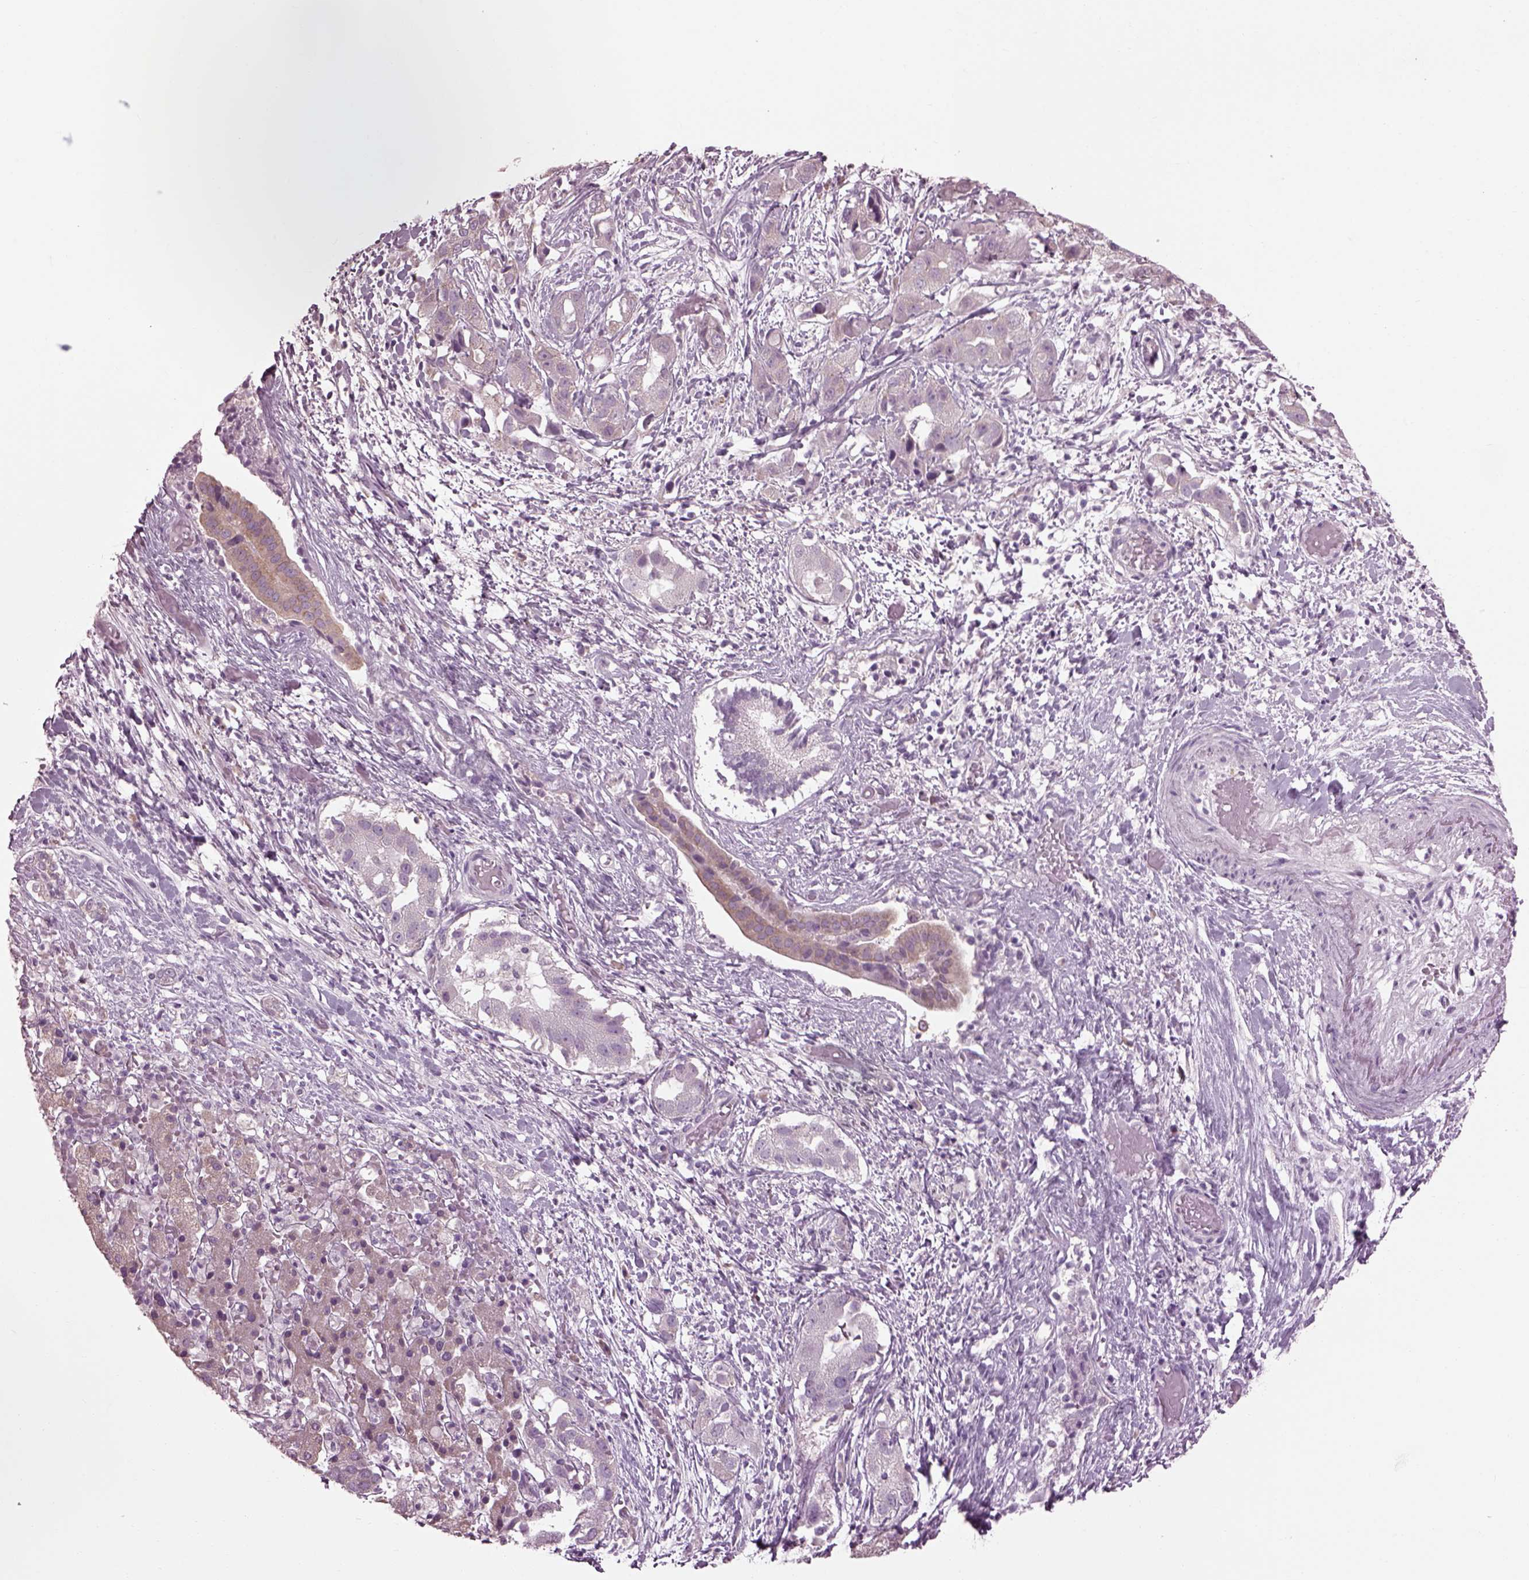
{"staining": {"intensity": "moderate", "quantity": "25%-75%", "location": "cytoplasmic/membranous"}, "tissue": "liver cancer", "cell_type": "Tumor cells", "image_type": "cancer", "snomed": [{"axis": "morphology", "description": "Cholangiocarcinoma"}, {"axis": "topography", "description": "Liver"}], "caption": "Tumor cells show medium levels of moderate cytoplasmic/membranous expression in approximately 25%-75% of cells in human liver cancer (cholangiocarcinoma). The staining was performed using DAB (3,3'-diaminobenzidine) to visualize the protein expression in brown, while the nuclei were stained in blue with hematoxylin (Magnification: 20x).", "gene": "CABP5", "patient": {"sex": "female", "age": 52}}